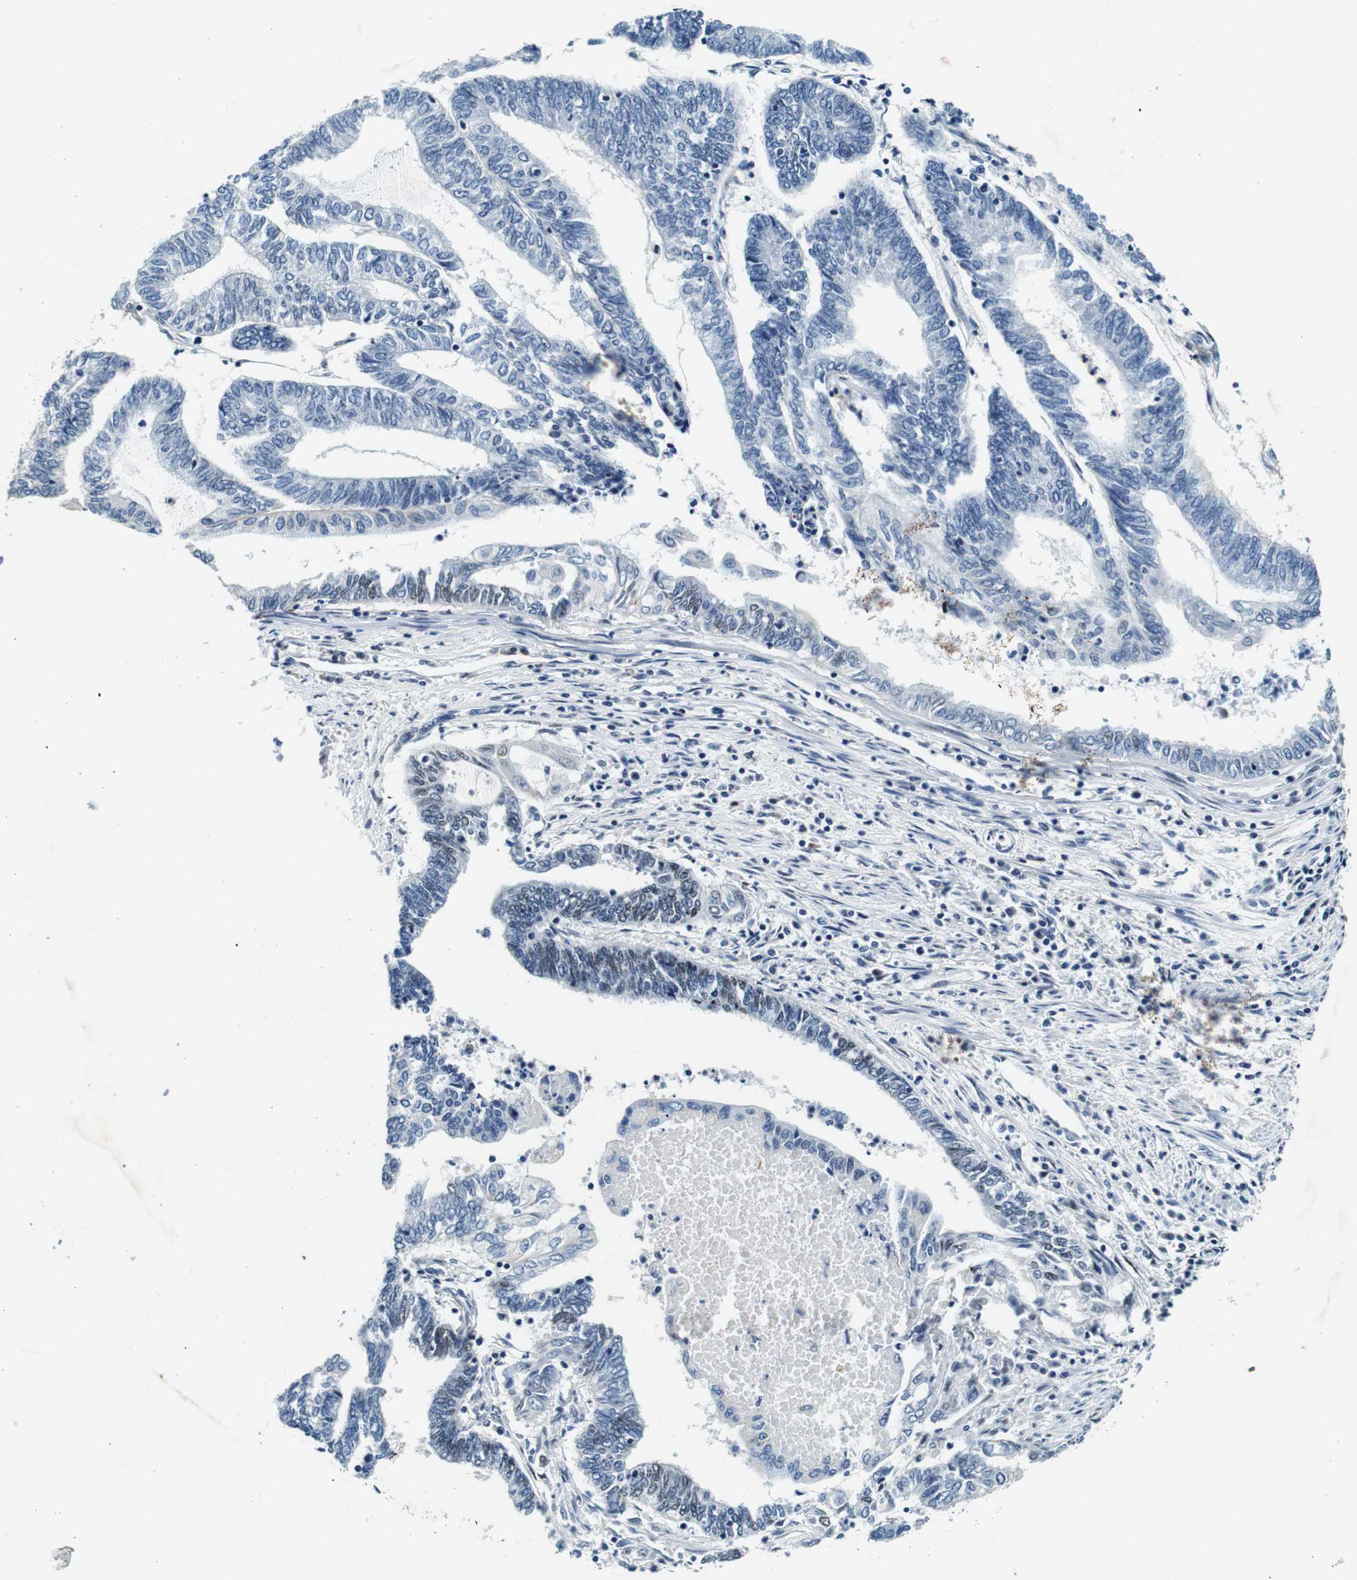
{"staining": {"intensity": "negative", "quantity": "none", "location": "none"}, "tissue": "endometrial cancer", "cell_type": "Tumor cells", "image_type": "cancer", "snomed": [{"axis": "morphology", "description": "Adenocarcinoma, NOS"}, {"axis": "topography", "description": "Uterus"}, {"axis": "topography", "description": "Endometrium"}], "caption": "This is an immunohistochemistry photomicrograph of endometrial cancer (adenocarcinoma). There is no expression in tumor cells.", "gene": "GJE1", "patient": {"sex": "female", "age": 70}}